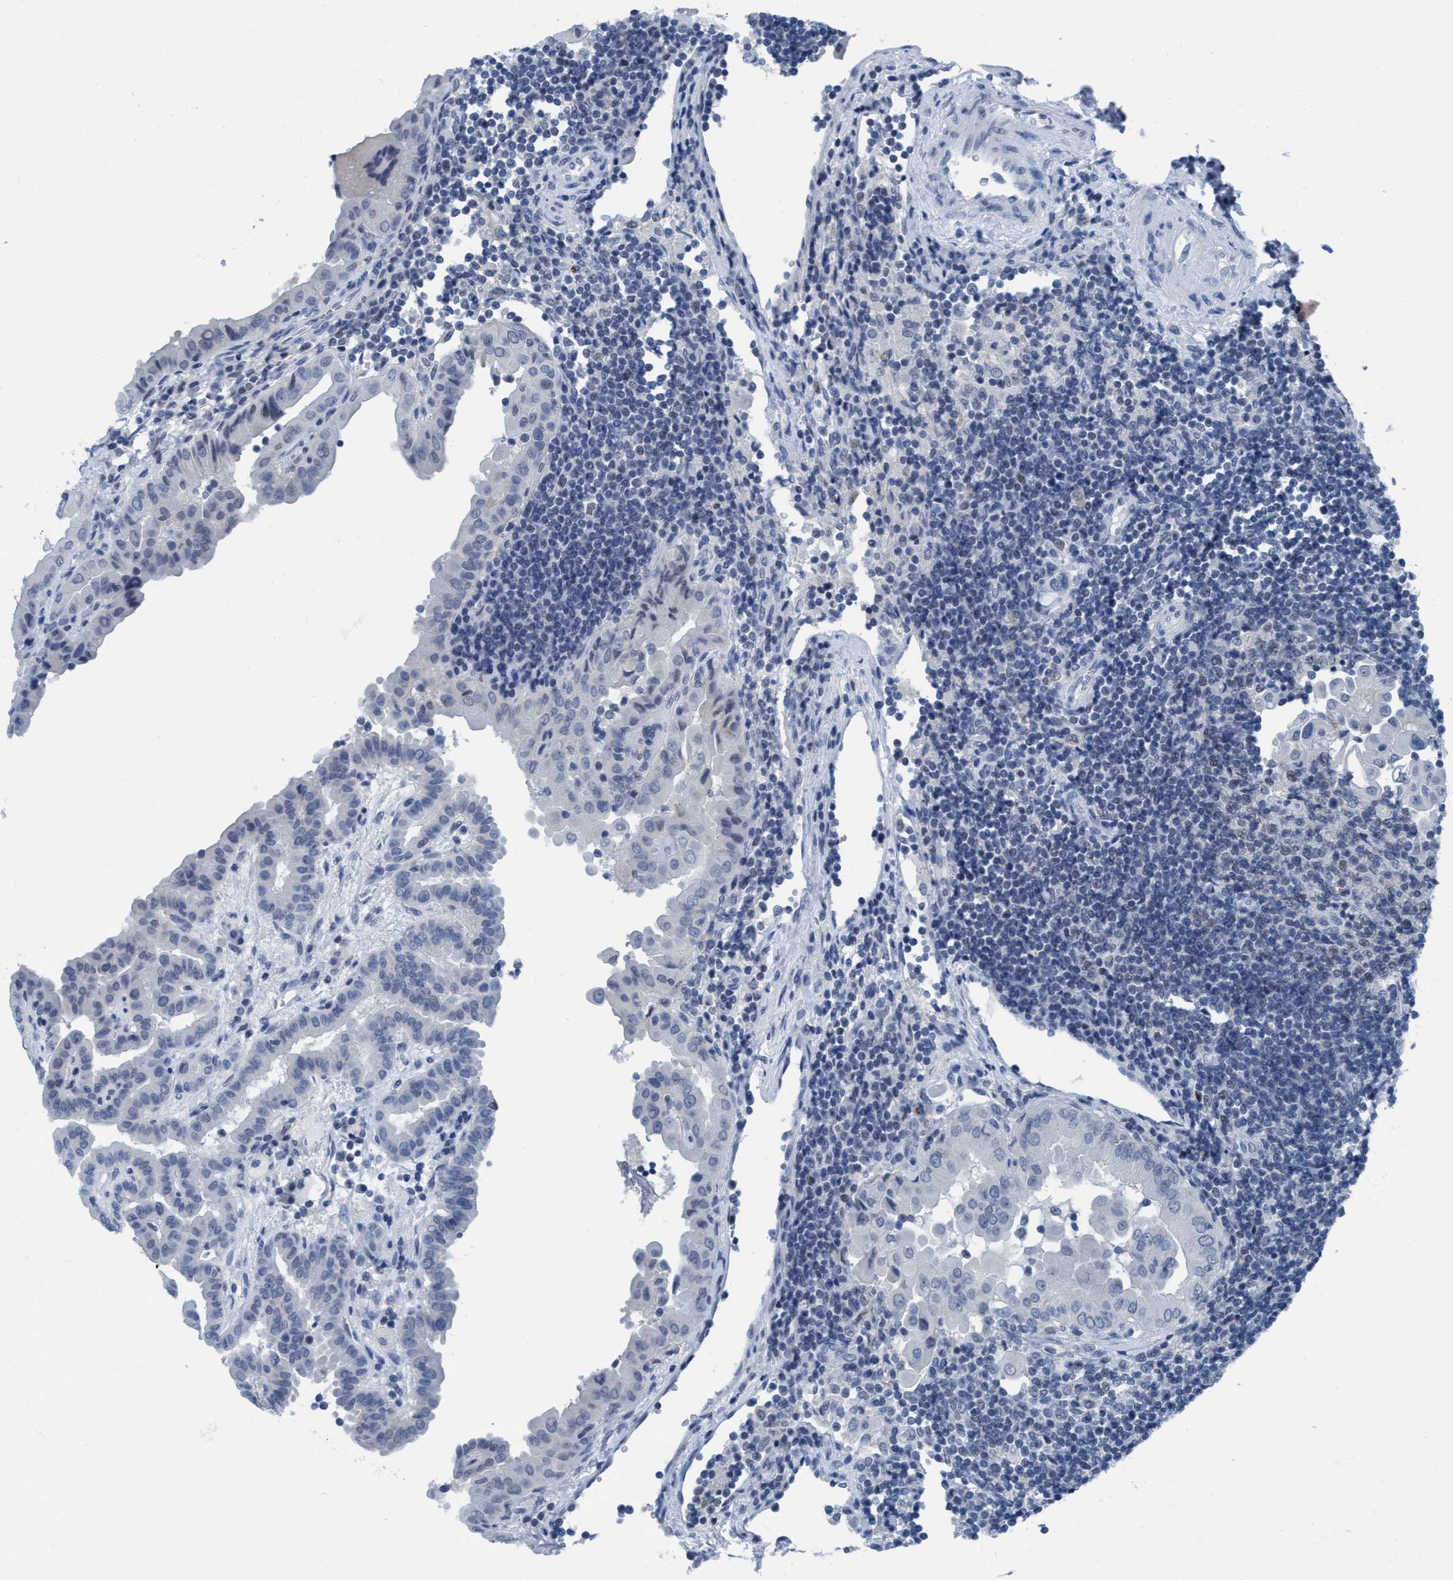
{"staining": {"intensity": "negative", "quantity": "none", "location": "none"}, "tissue": "thyroid cancer", "cell_type": "Tumor cells", "image_type": "cancer", "snomed": [{"axis": "morphology", "description": "Papillary adenocarcinoma, NOS"}, {"axis": "topography", "description": "Thyroid gland"}], "caption": "Papillary adenocarcinoma (thyroid) was stained to show a protein in brown. There is no significant positivity in tumor cells.", "gene": "DNAI1", "patient": {"sex": "male", "age": 33}}